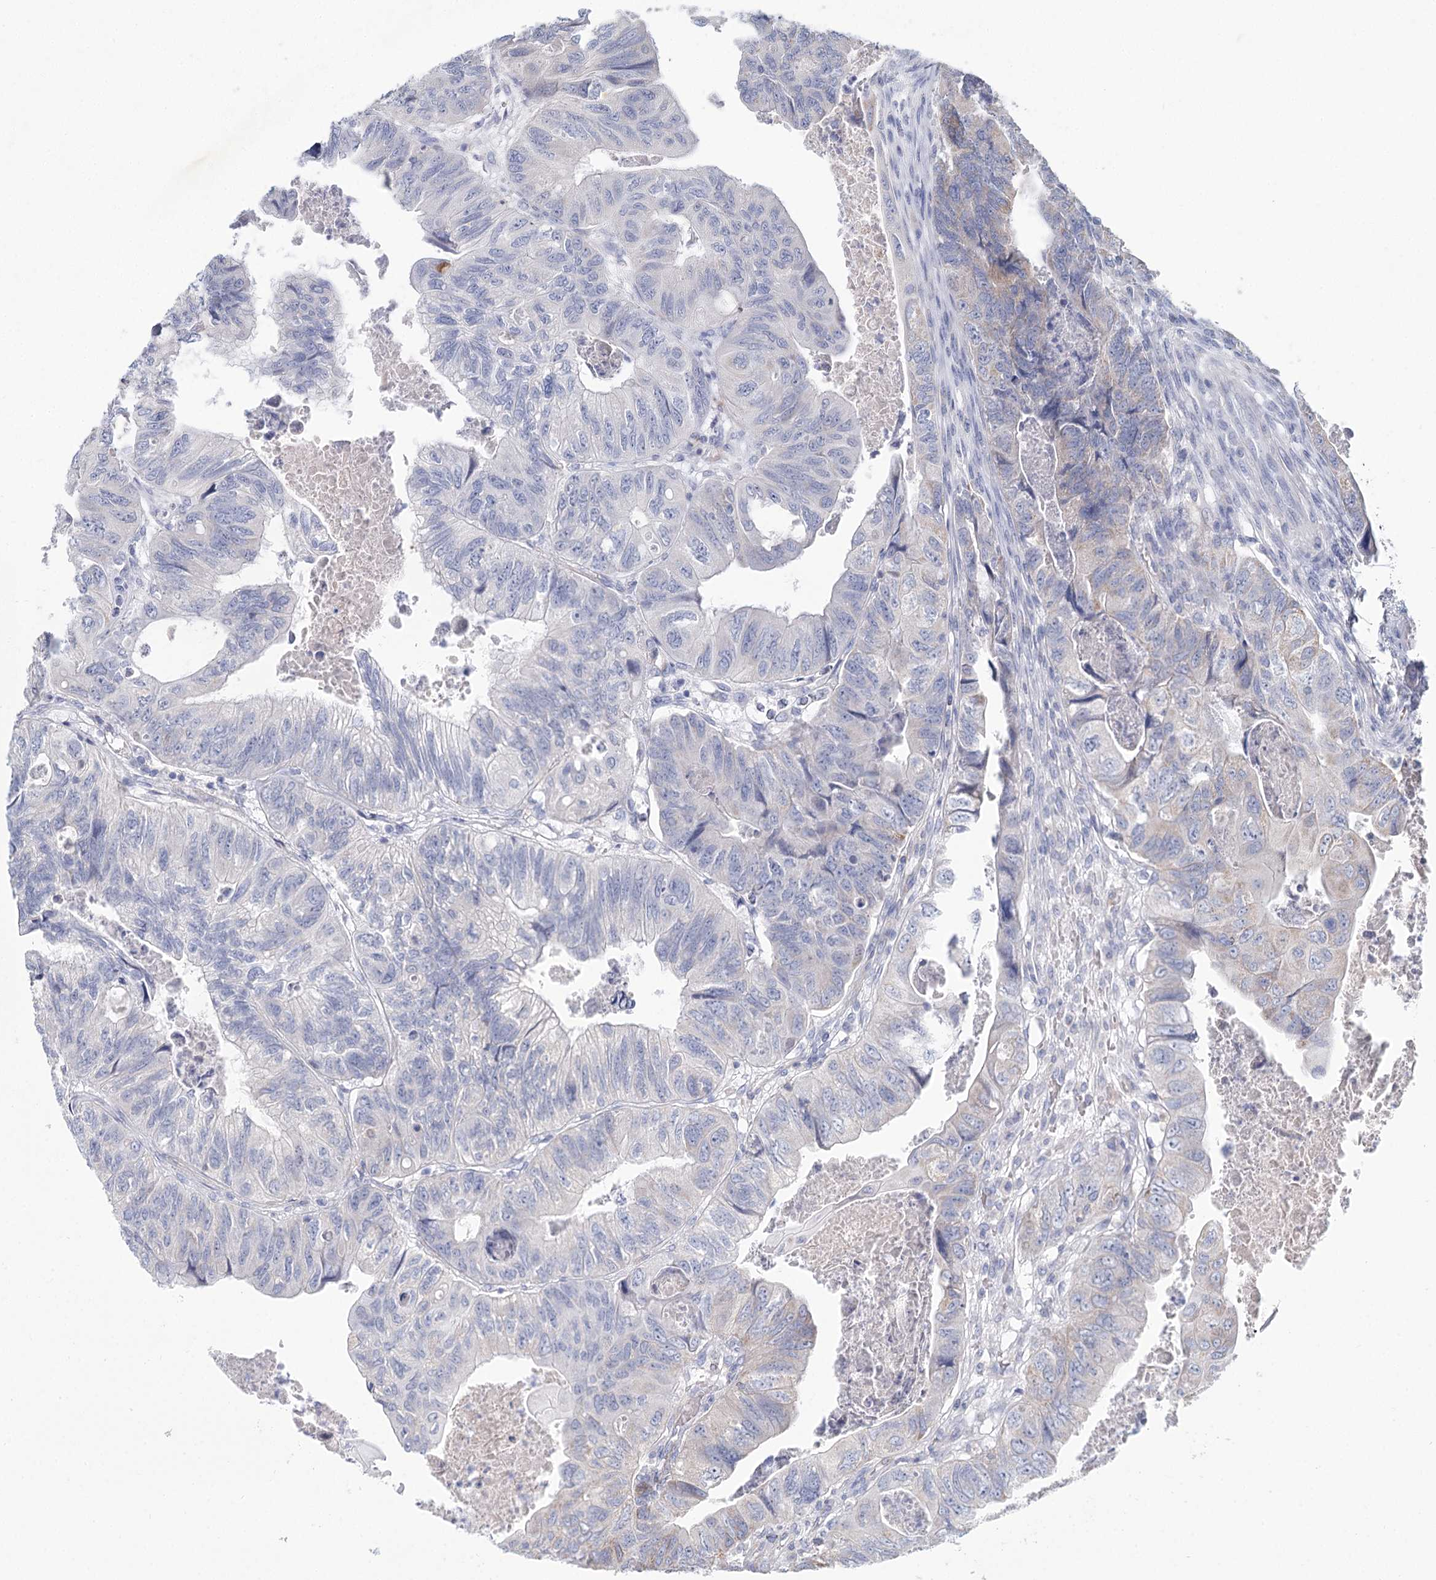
{"staining": {"intensity": "weak", "quantity": "<25%", "location": "cytoplasmic/membranous"}, "tissue": "colorectal cancer", "cell_type": "Tumor cells", "image_type": "cancer", "snomed": [{"axis": "morphology", "description": "Adenocarcinoma, NOS"}, {"axis": "topography", "description": "Rectum"}], "caption": "Immunohistochemical staining of human colorectal cancer (adenocarcinoma) reveals no significant positivity in tumor cells. (DAB (3,3'-diaminobenzidine) immunohistochemistry (IHC) visualized using brightfield microscopy, high magnification).", "gene": "ARHGAP44", "patient": {"sex": "male", "age": 63}}